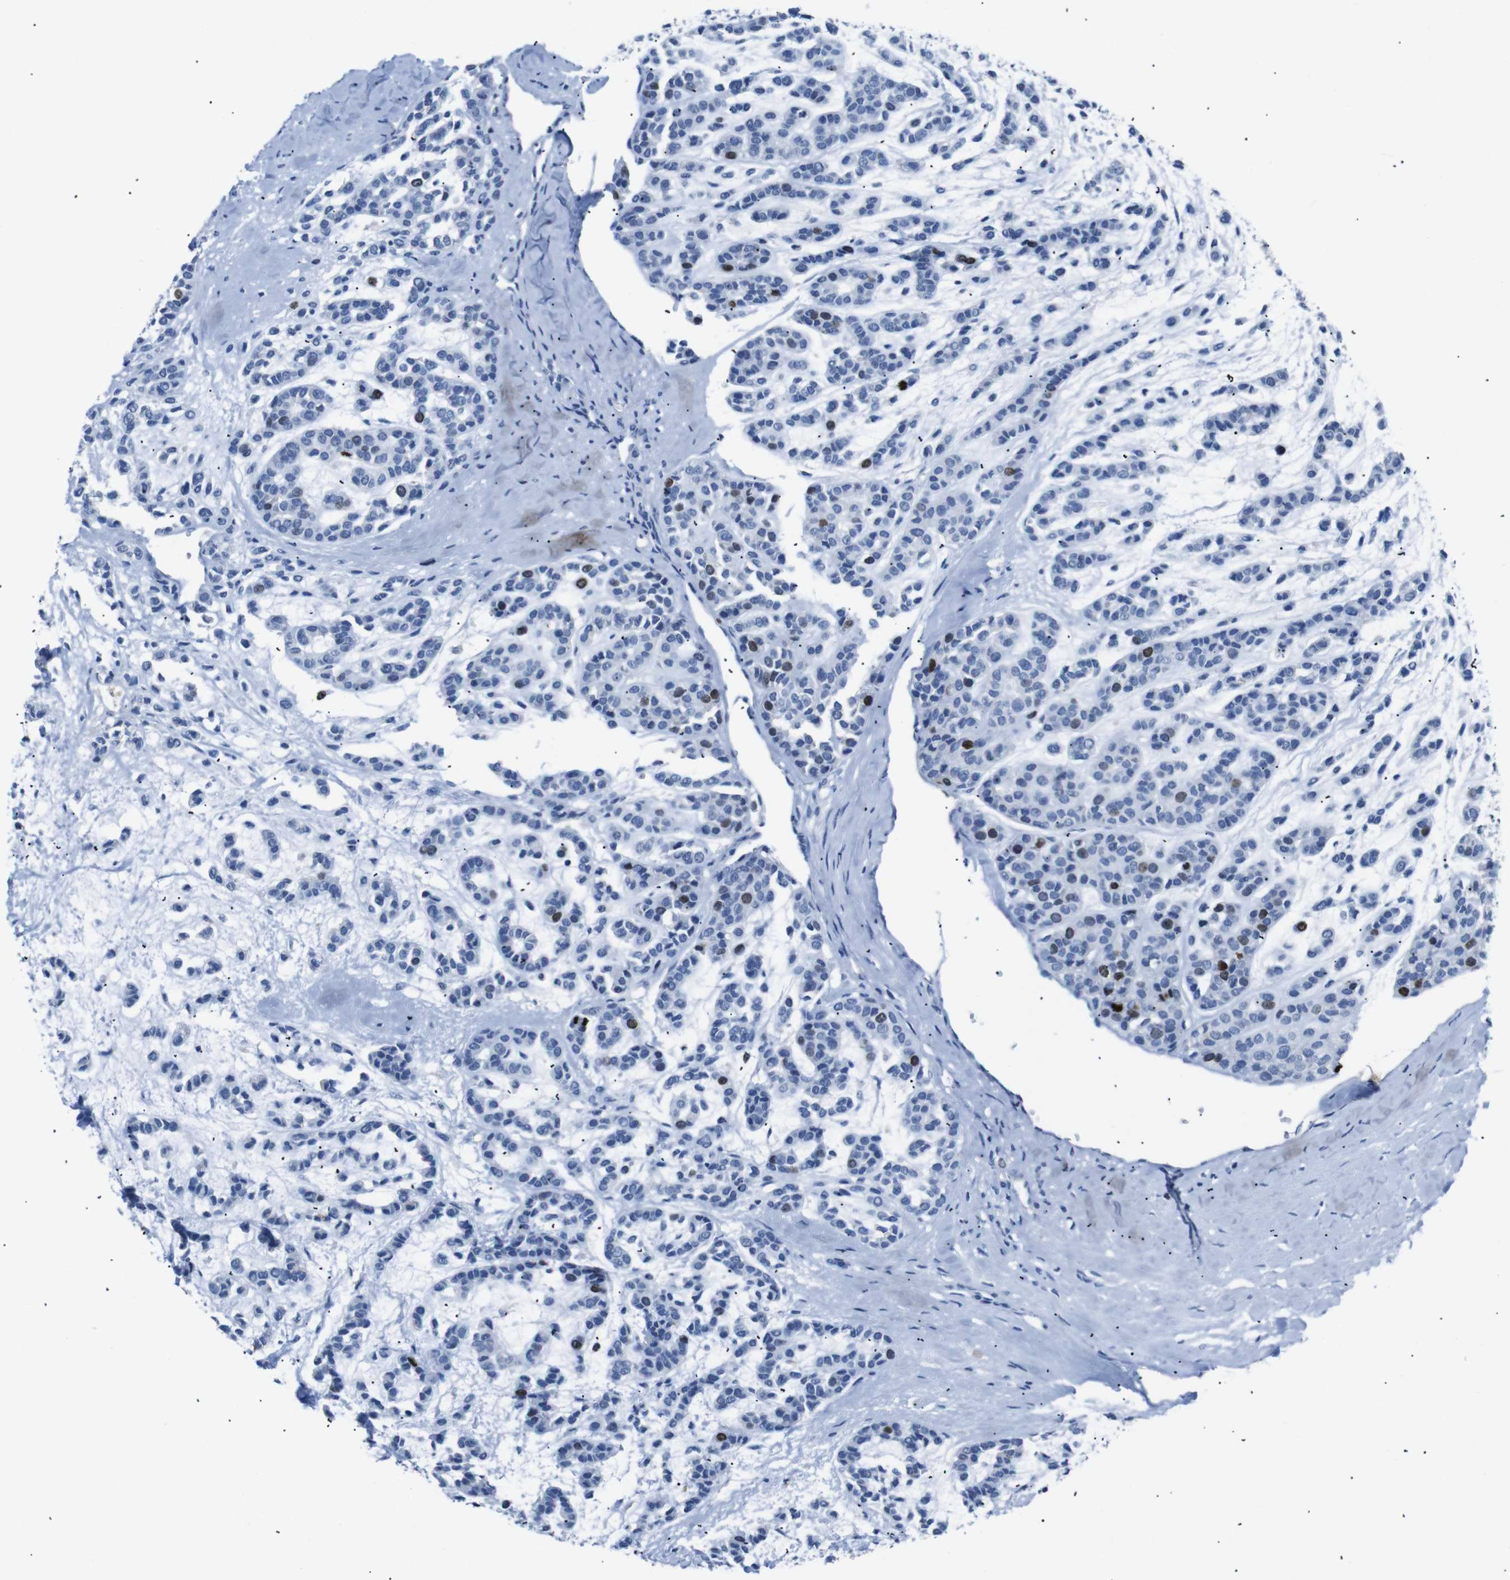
{"staining": {"intensity": "strong", "quantity": "<25%", "location": "nuclear"}, "tissue": "head and neck cancer", "cell_type": "Tumor cells", "image_type": "cancer", "snomed": [{"axis": "morphology", "description": "Adenocarcinoma, NOS"}, {"axis": "morphology", "description": "Adenoma, NOS"}, {"axis": "topography", "description": "Head-Neck"}], "caption": "A histopathology image showing strong nuclear positivity in approximately <25% of tumor cells in adenocarcinoma (head and neck), as visualized by brown immunohistochemical staining.", "gene": "INCENP", "patient": {"sex": "female", "age": 55}}